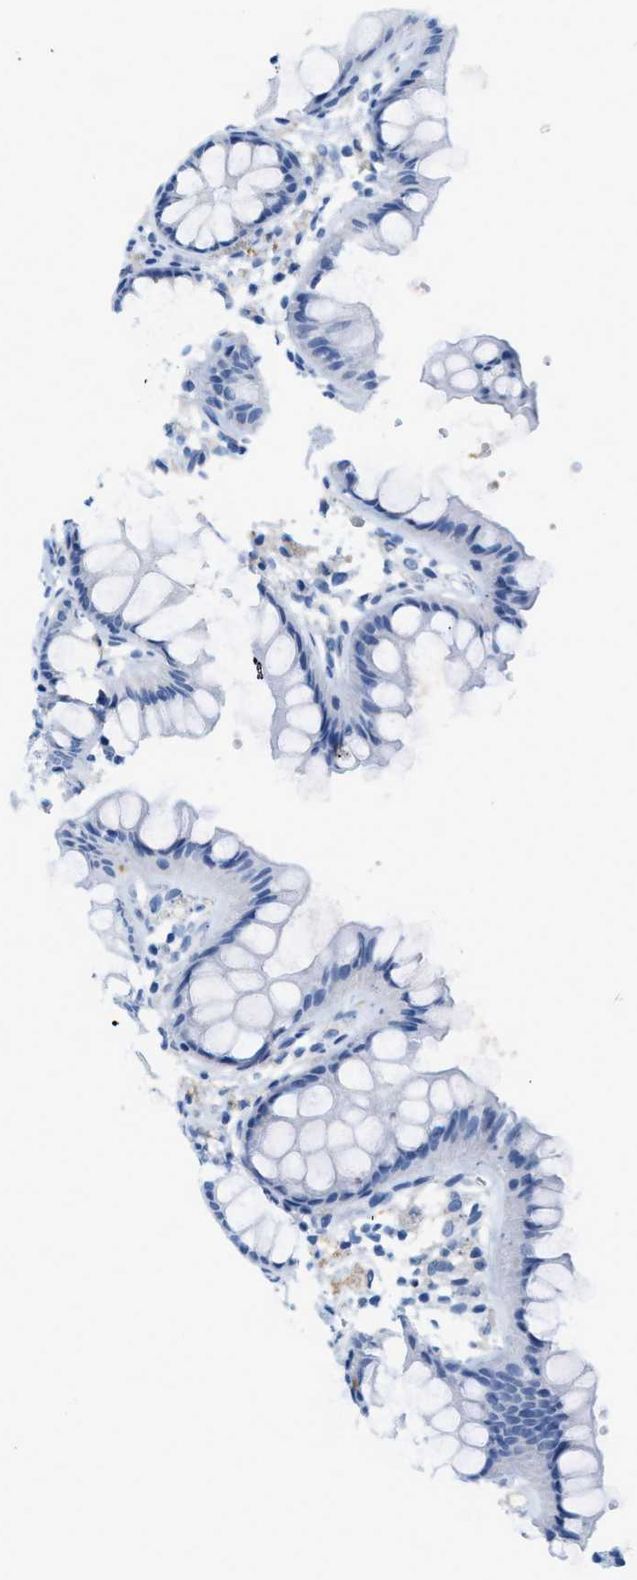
{"staining": {"intensity": "negative", "quantity": "none", "location": "none"}, "tissue": "colon", "cell_type": "Endothelial cells", "image_type": "normal", "snomed": [{"axis": "morphology", "description": "Normal tissue, NOS"}, {"axis": "topography", "description": "Colon"}], "caption": "Photomicrograph shows no protein expression in endothelial cells of unremarkable colon. Nuclei are stained in blue.", "gene": "LCN2", "patient": {"sex": "female", "age": 55}}